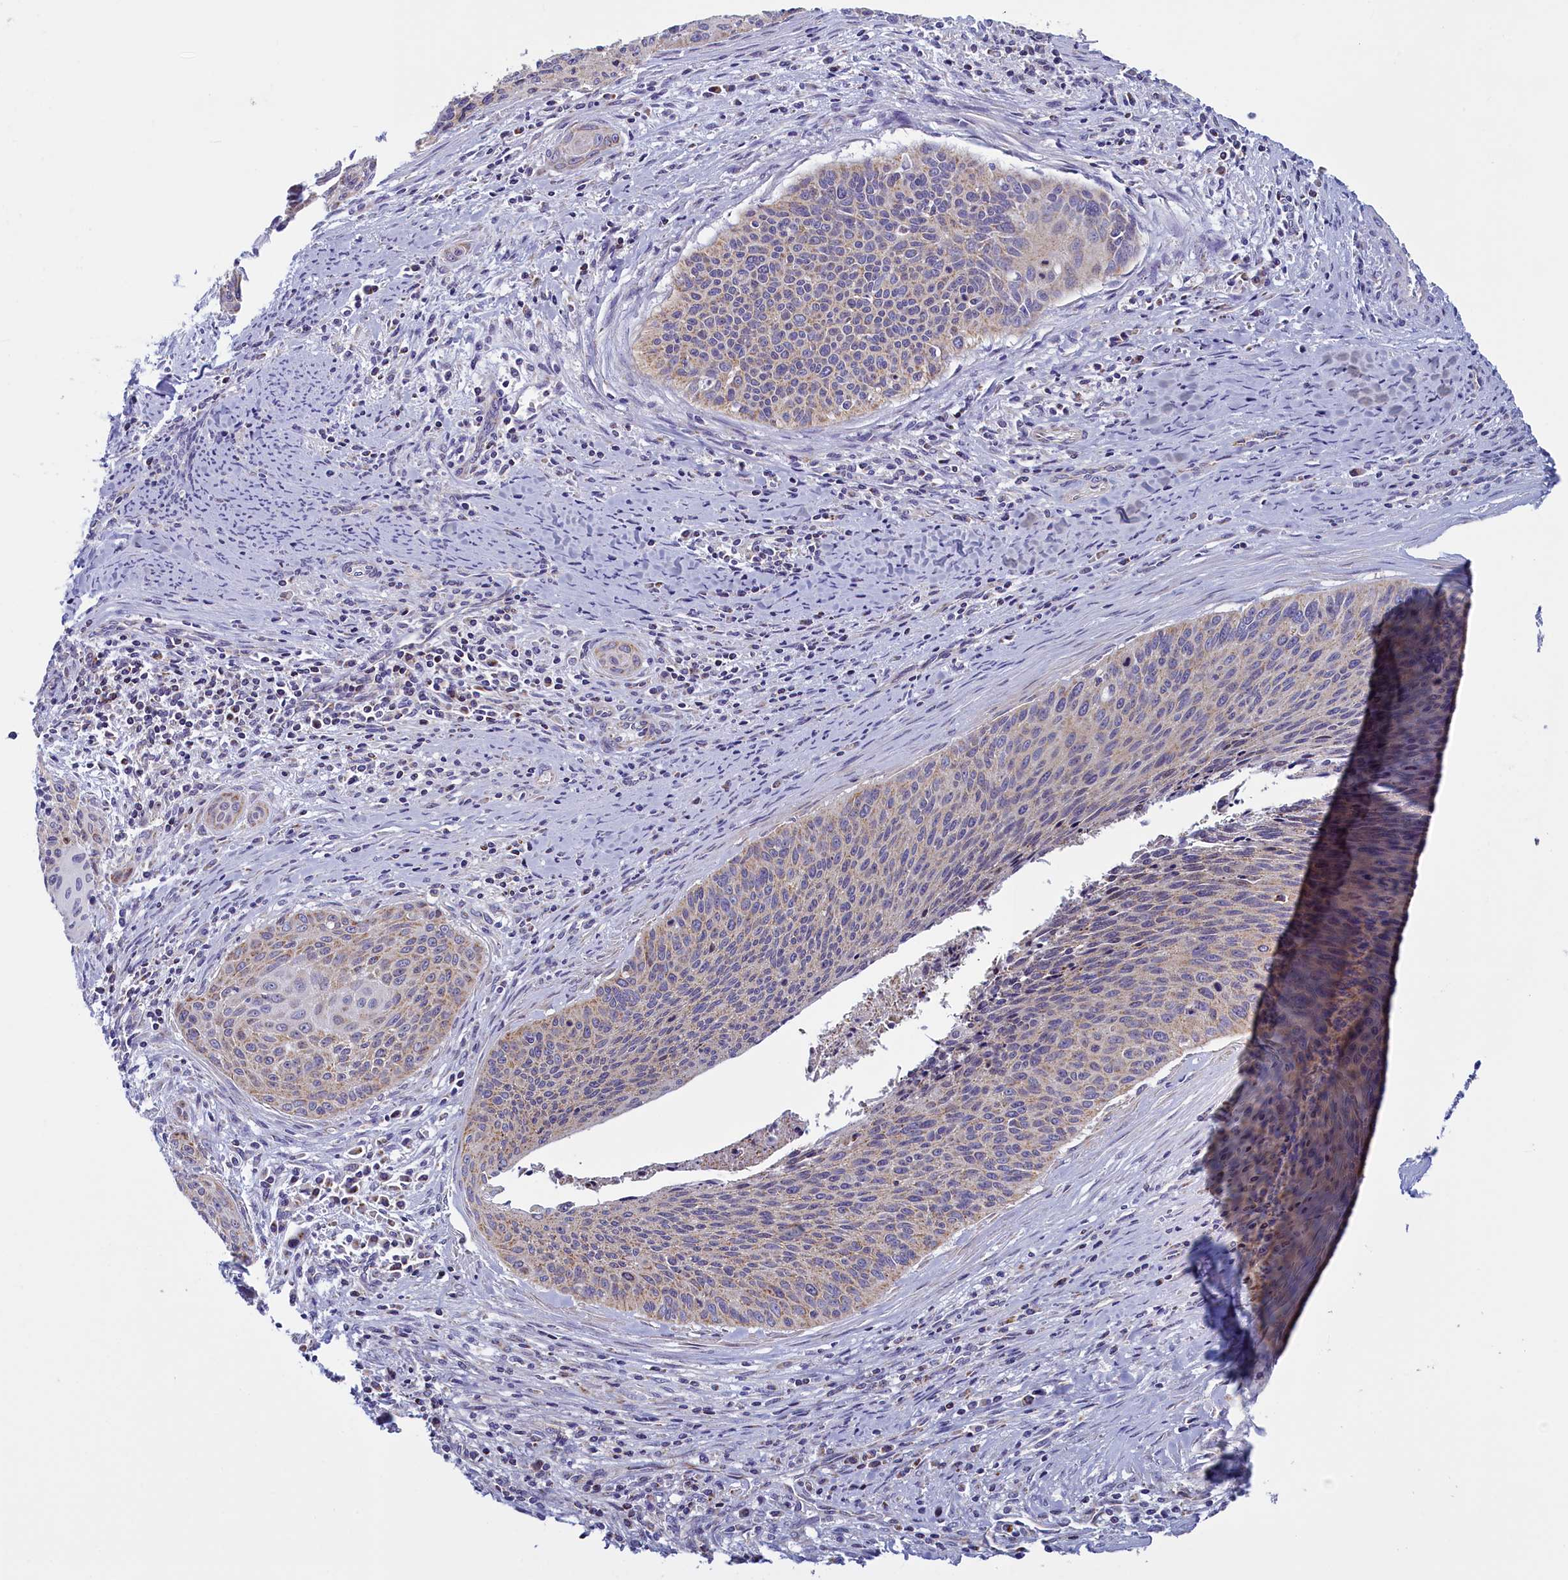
{"staining": {"intensity": "weak", "quantity": "<25%", "location": "cytoplasmic/membranous"}, "tissue": "cervical cancer", "cell_type": "Tumor cells", "image_type": "cancer", "snomed": [{"axis": "morphology", "description": "Squamous cell carcinoma, NOS"}, {"axis": "topography", "description": "Cervix"}], "caption": "This is a micrograph of immunohistochemistry staining of cervical squamous cell carcinoma, which shows no staining in tumor cells. Nuclei are stained in blue.", "gene": "IFT122", "patient": {"sex": "female", "age": 55}}